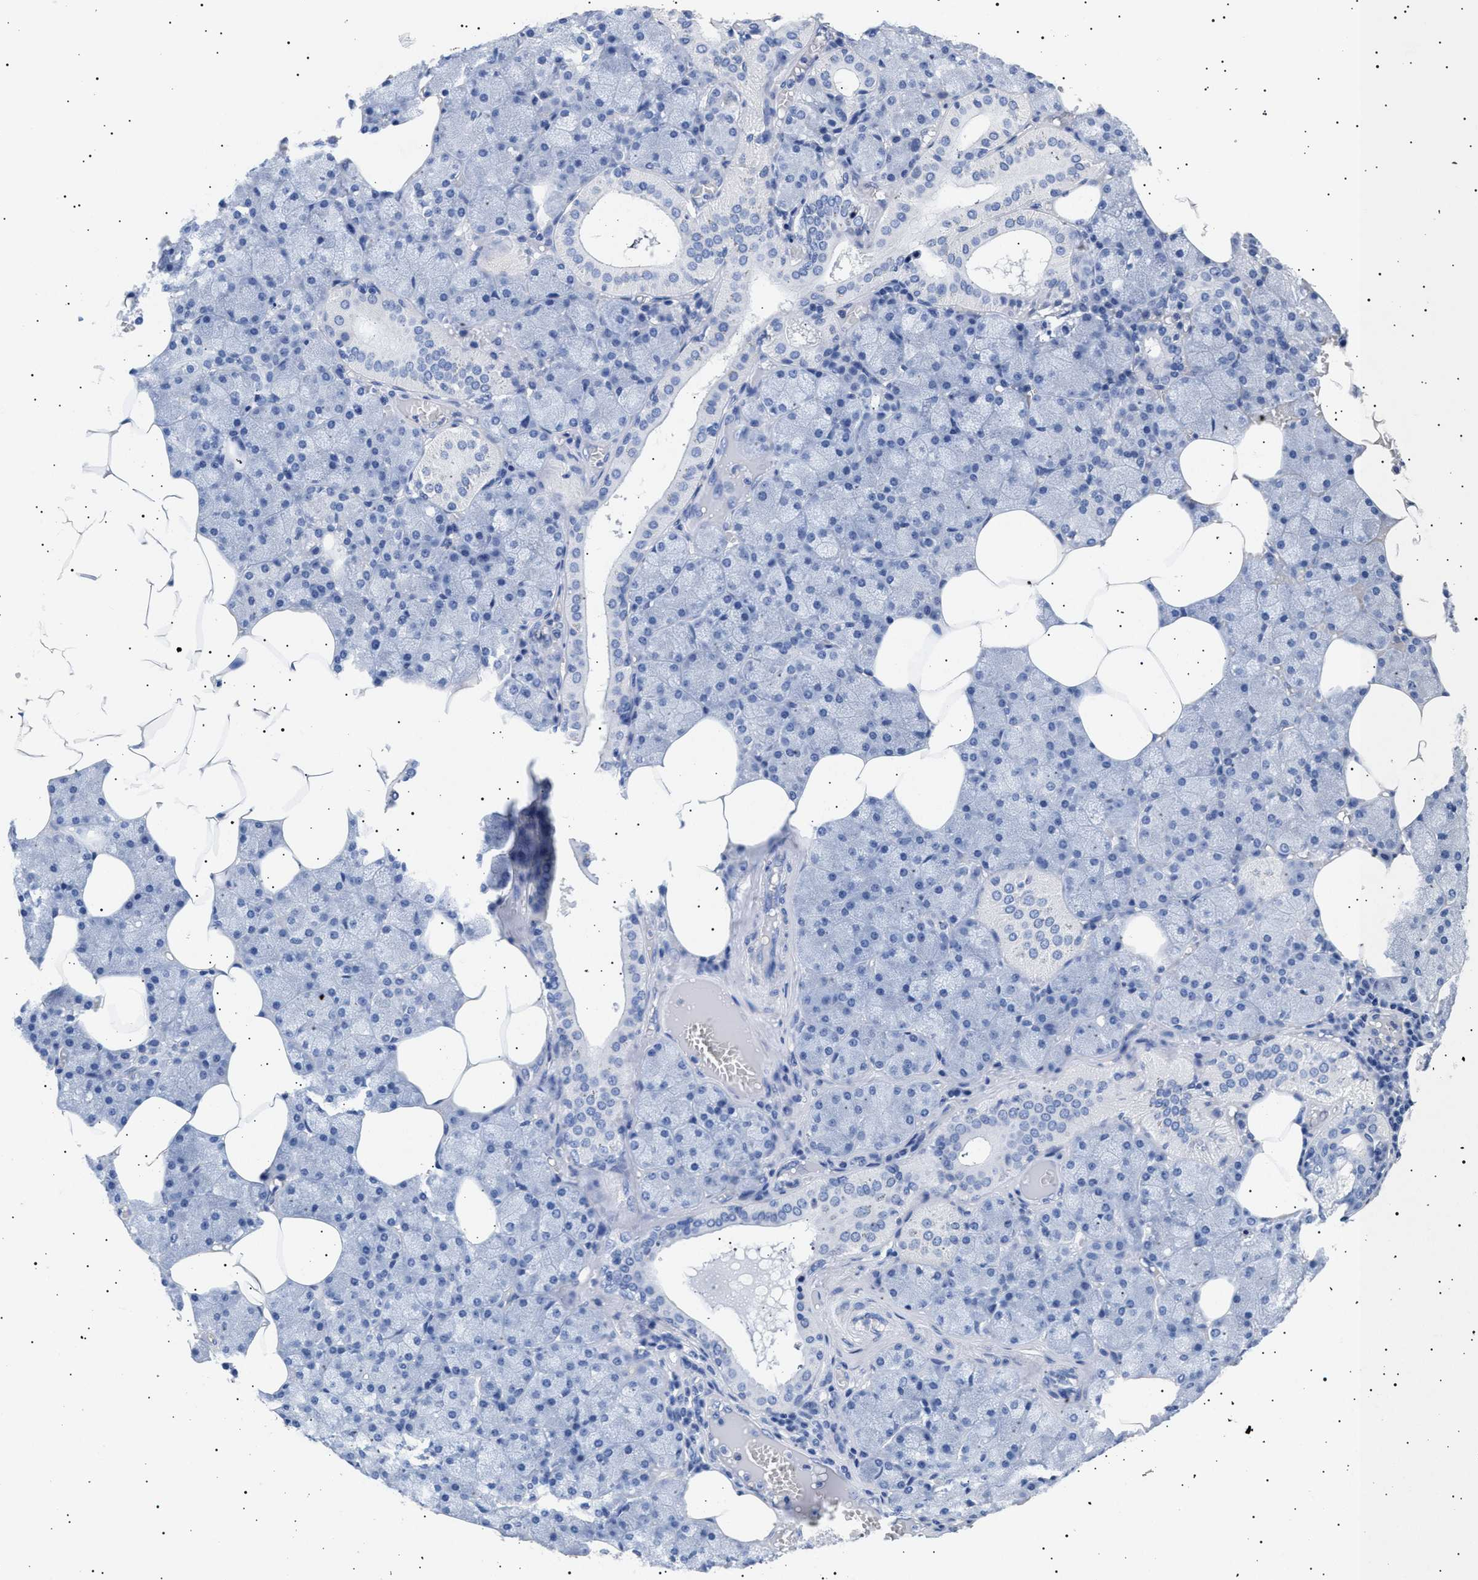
{"staining": {"intensity": "negative", "quantity": "none", "location": "none"}, "tissue": "salivary gland", "cell_type": "Glandular cells", "image_type": "normal", "snomed": [{"axis": "morphology", "description": "Normal tissue, NOS"}, {"axis": "topography", "description": "Salivary gland"}], "caption": "Glandular cells are negative for protein expression in benign human salivary gland. (DAB IHC with hematoxylin counter stain).", "gene": "HEMGN", "patient": {"sex": "male", "age": 62}}